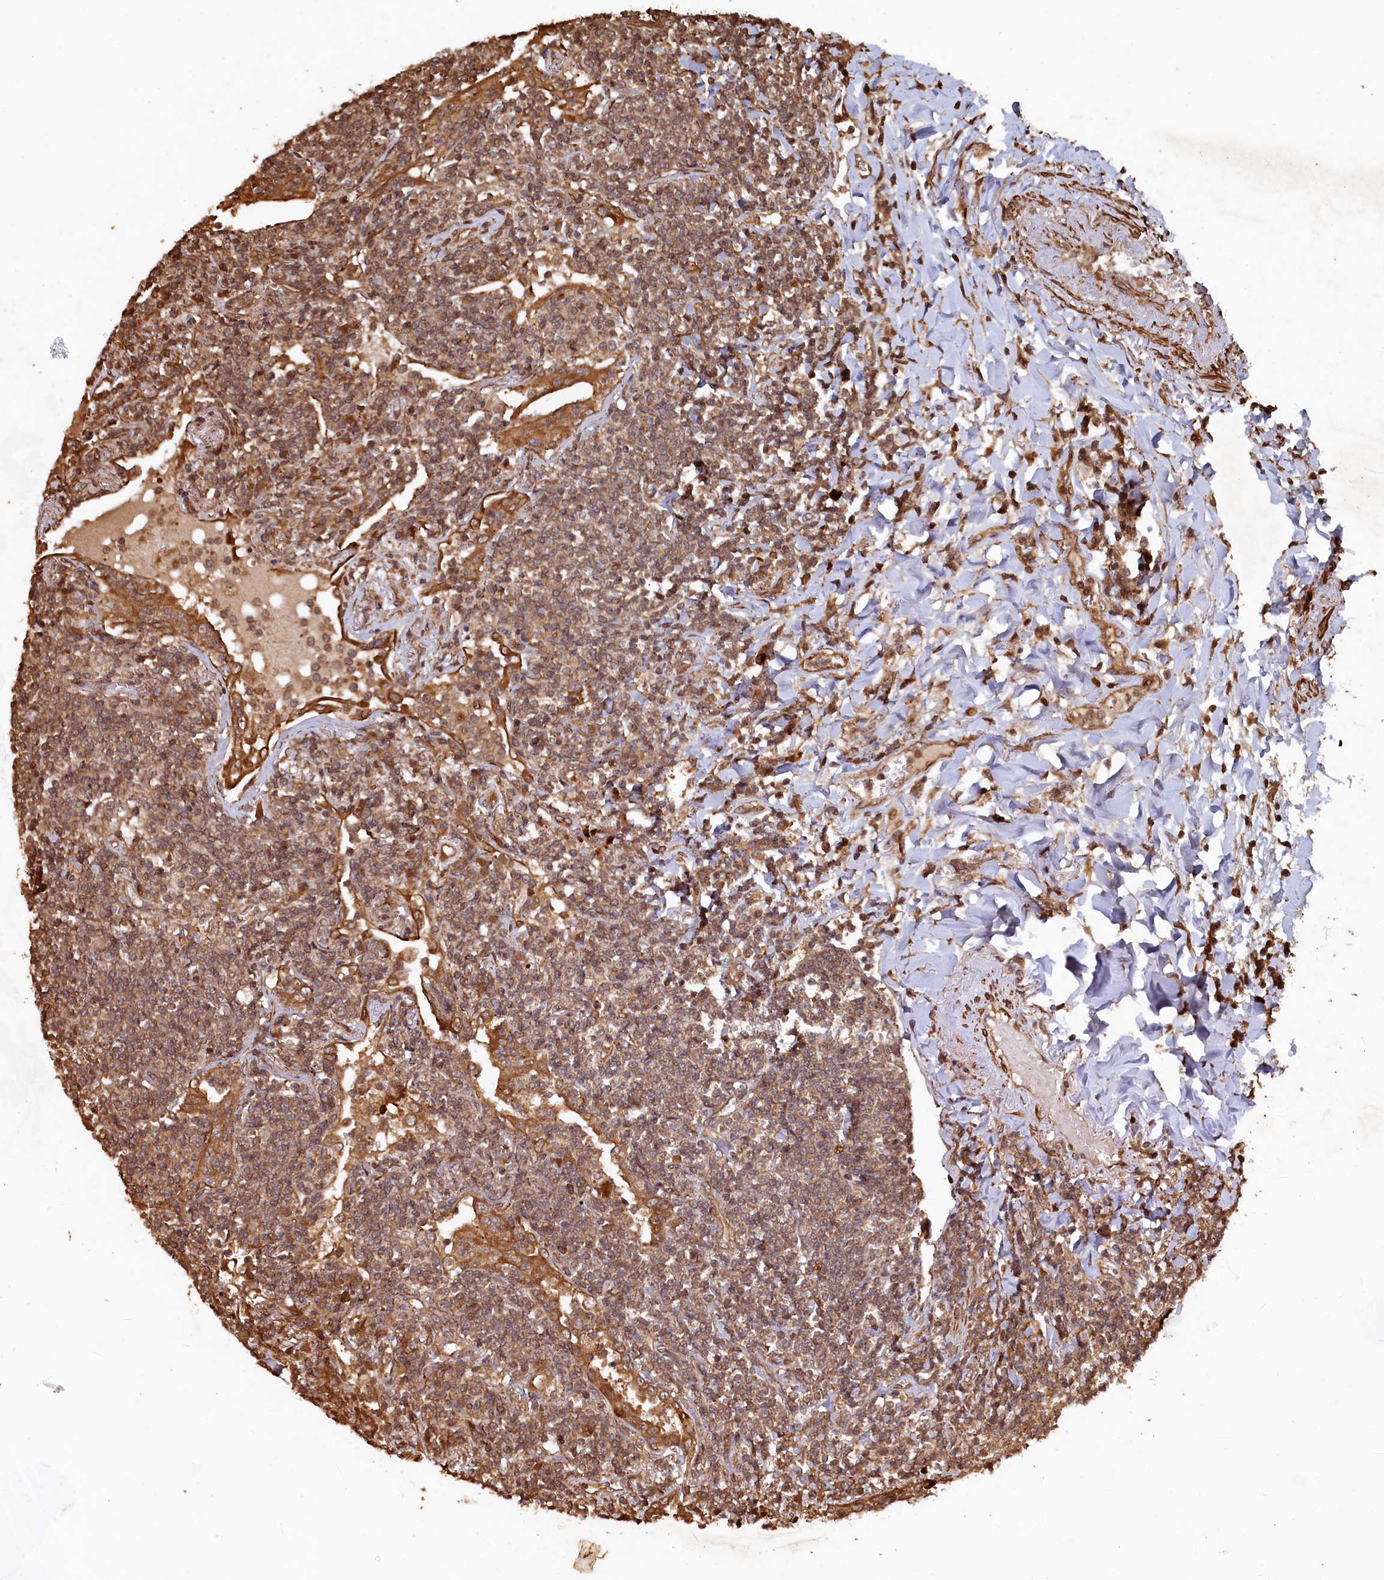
{"staining": {"intensity": "moderate", "quantity": ">75%", "location": "cytoplasmic/membranous"}, "tissue": "lymphoma", "cell_type": "Tumor cells", "image_type": "cancer", "snomed": [{"axis": "morphology", "description": "Malignant lymphoma, non-Hodgkin's type, Low grade"}, {"axis": "topography", "description": "Lung"}], "caption": "Moderate cytoplasmic/membranous protein expression is appreciated in about >75% of tumor cells in low-grade malignant lymphoma, non-Hodgkin's type. (DAB IHC with brightfield microscopy, high magnification).", "gene": "PIGN", "patient": {"sex": "female", "age": 71}}